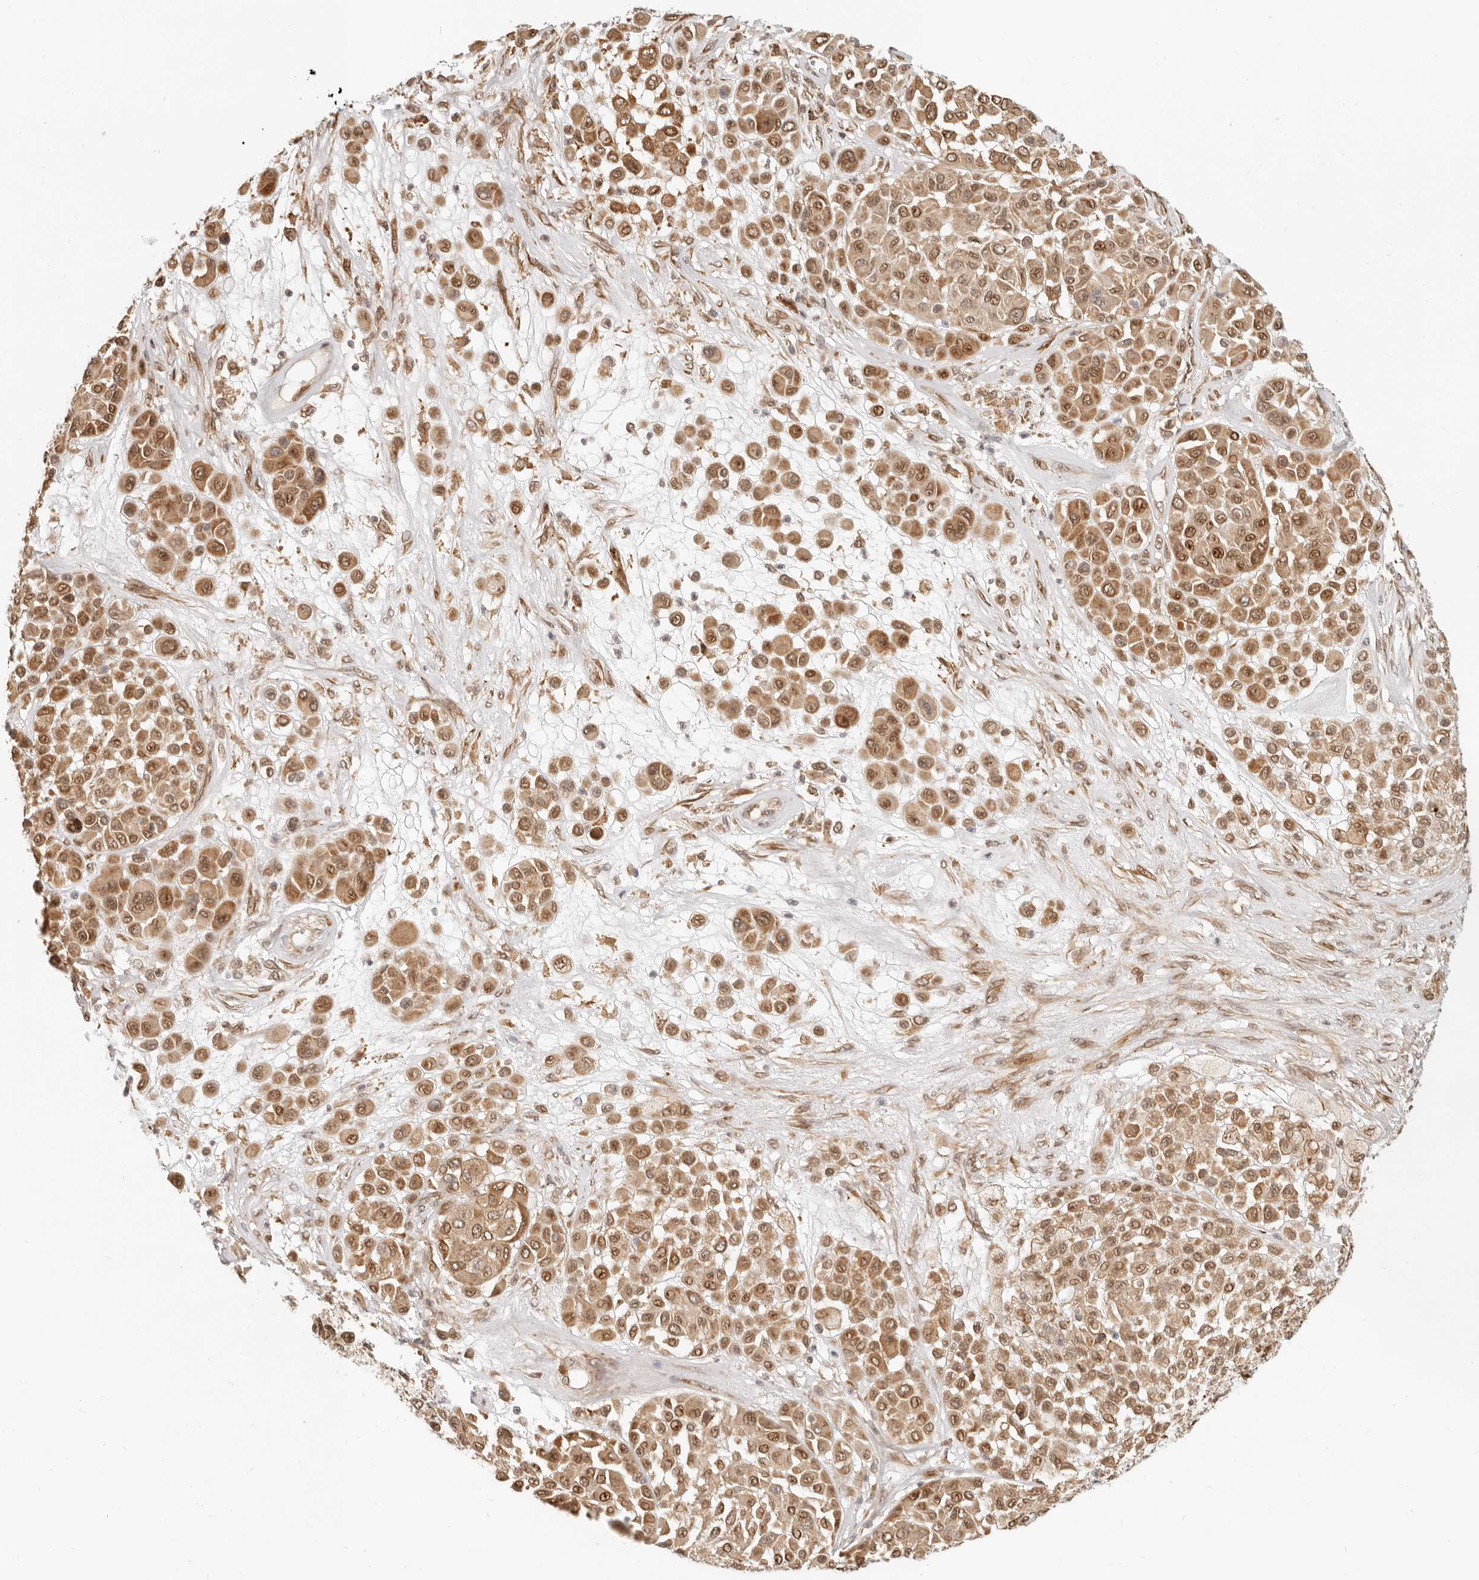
{"staining": {"intensity": "moderate", "quantity": ">75%", "location": "cytoplasmic/membranous,nuclear"}, "tissue": "melanoma", "cell_type": "Tumor cells", "image_type": "cancer", "snomed": [{"axis": "morphology", "description": "Malignant melanoma, Metastatic site"}, {"axis": "topography", "description": "Soft tissue"}], "caption": "Tumor cells demonstrate medium levels of moderate cytoplasmic/membranous and nuclear expression in about >75% of cells in human melanoma.", "gene": "TUFT1", "patient": {"sex": "male", "age": 41}}